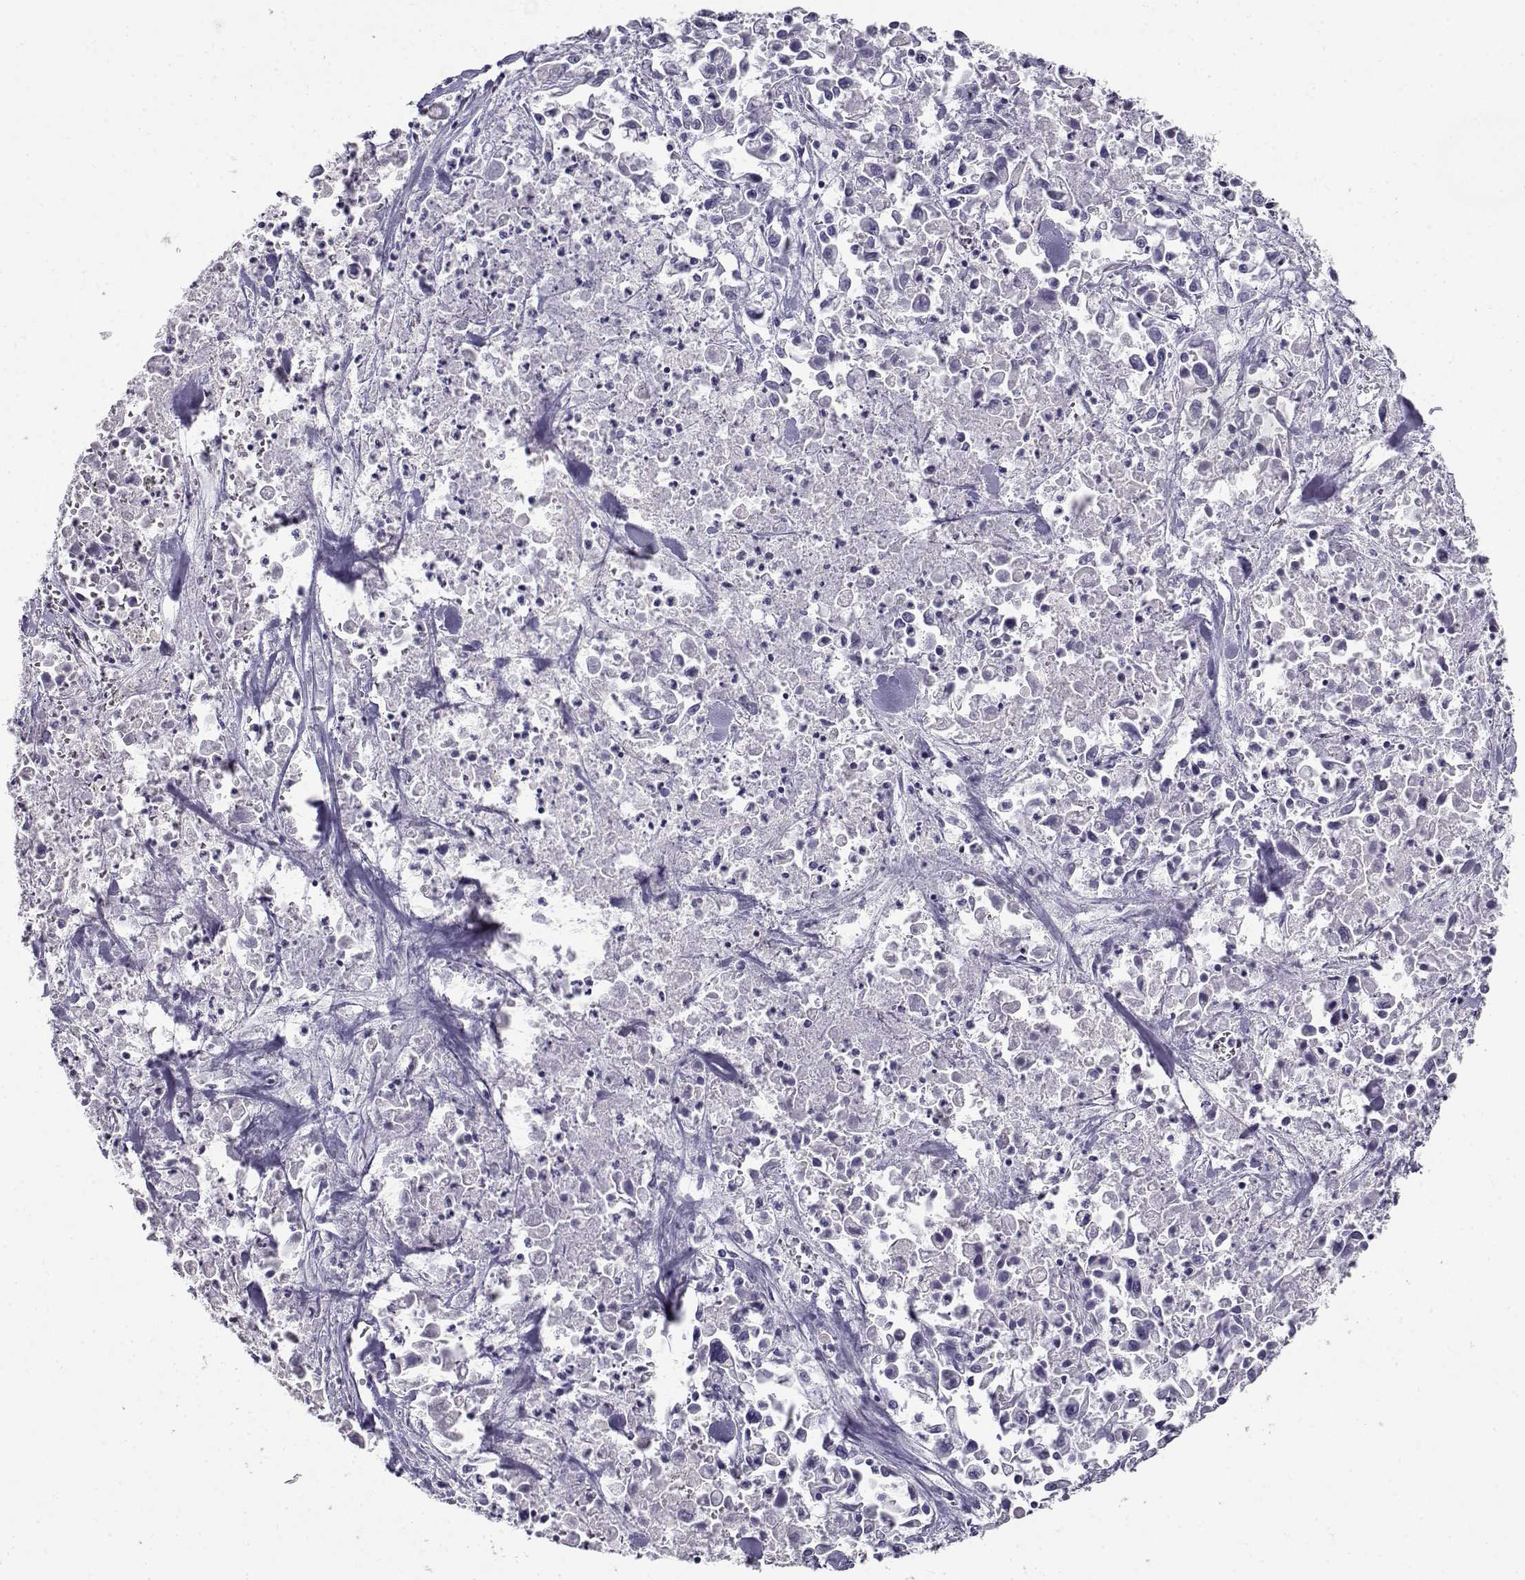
{"staining": {"intensity": "negative", "quantity": "none", "location": "none"}, "tissue": "pancreatic cancer", "cell_type": "Tumor cells", "image_type": "cancer", "snomed": [{"axis": "morphology", "description": "Adenocarcinoma, NOS"}, {"axis": "topography", "description": "Pancreas"}], "caption": "Immunohistochemistry of pancreatic cancer demonstrates no staining in tumor cells. (Stains: DAB immunohistochemistry (IHC) with hematoxylin counter stain, Microscopy: brightfield microscopy at high magnification).", "gene": "CABS1", "patient": {"sex": "female", "age": 83}}